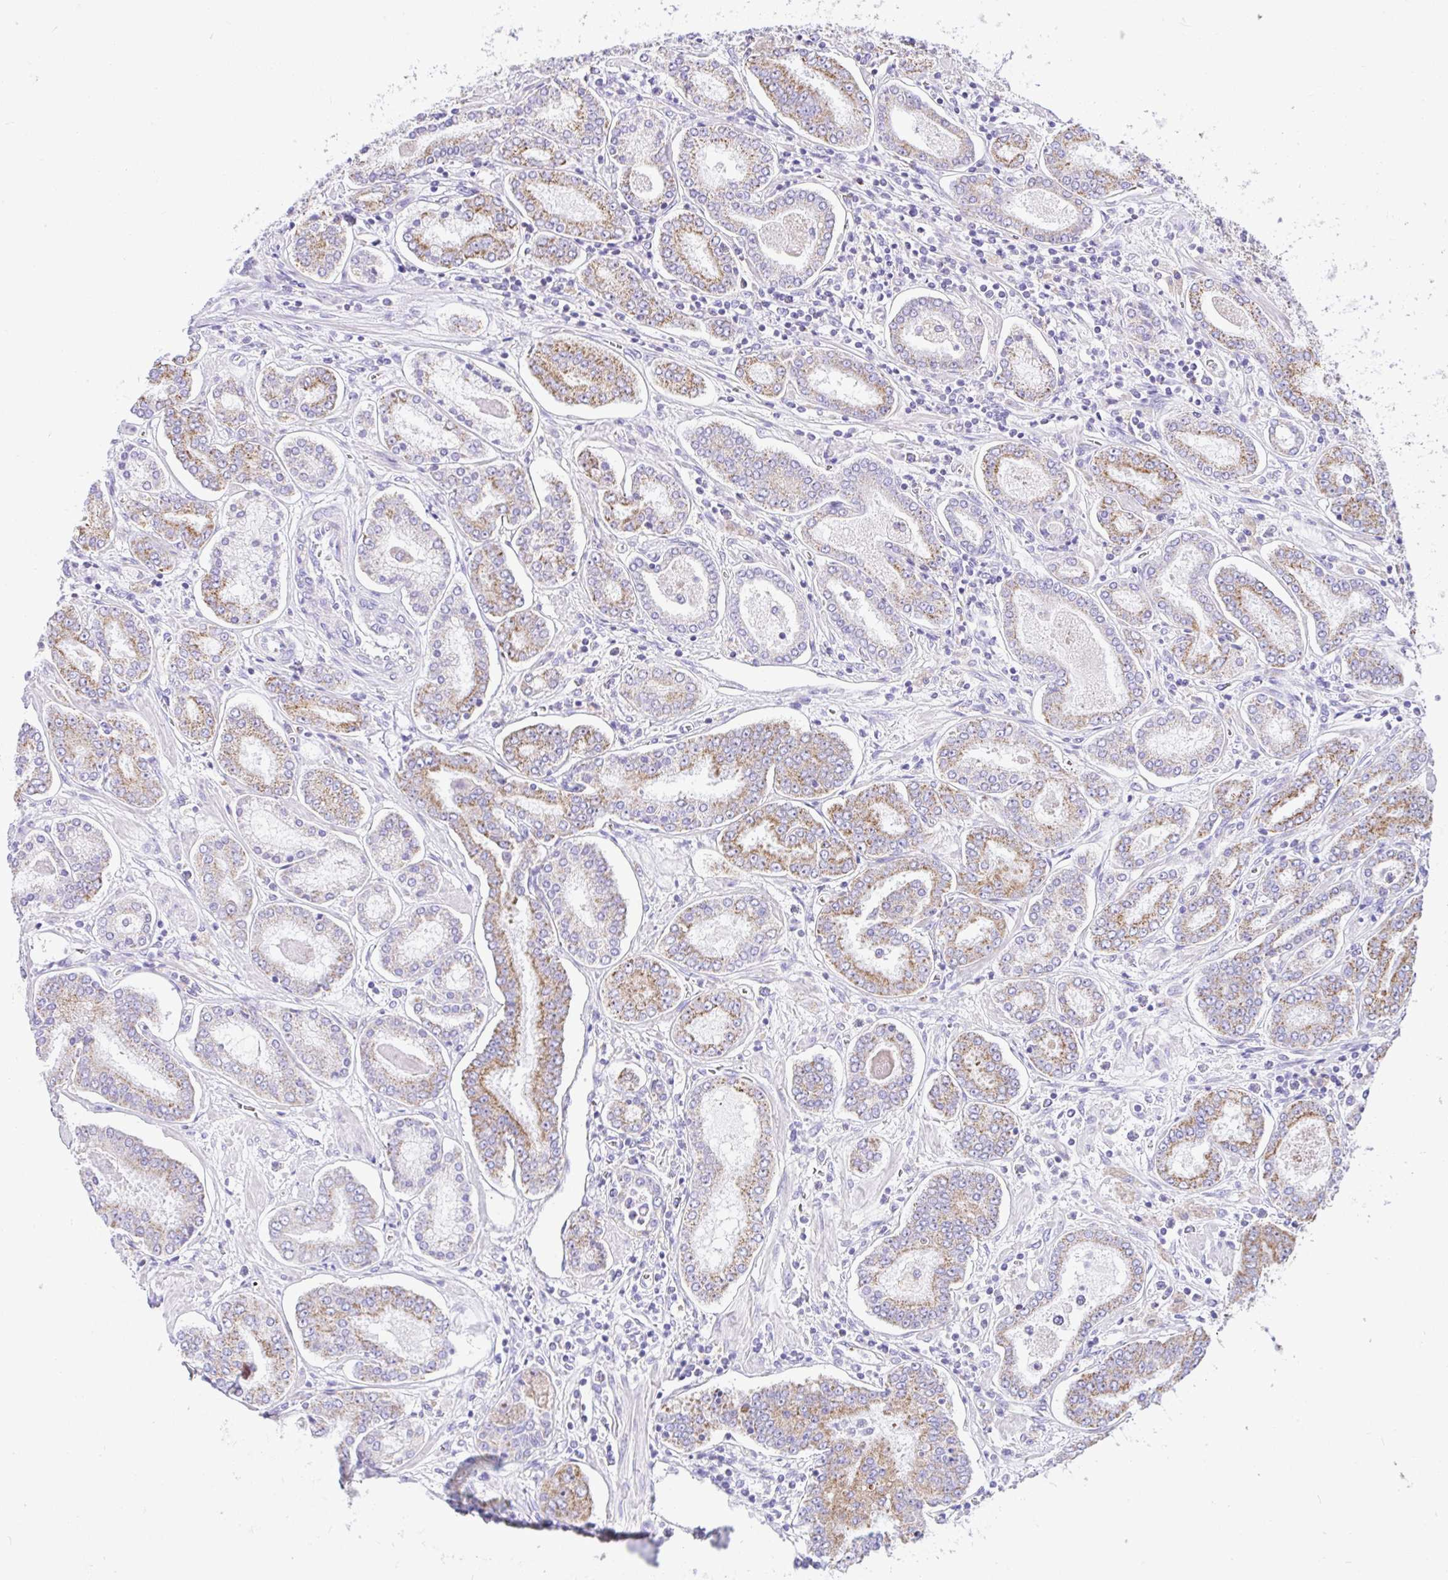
{"staining": {"intensity": "moderate", "quantity": "<25%", "location": "cytoplasmic/membranous"}, "tissue": "prostate cancer", "cell_type": "Tumor cells", "image_type": "cancer", "snomed": [{"axis": "morphology", "description": "Adenocarcinoma, High grade"}, {"axis": "topography", "description": "Prostate"}], "caption": "Immunohistochemistry image of prostate cancer (adenocarcinoma (high-grade)) stained for a protein (brown), which exhibits low levels of moderate cytoplasmic/membranous positivity in about <25% of tumor cells.", "gene": "SLC13A1", "patient": {"sex": "male", "age": 72}}